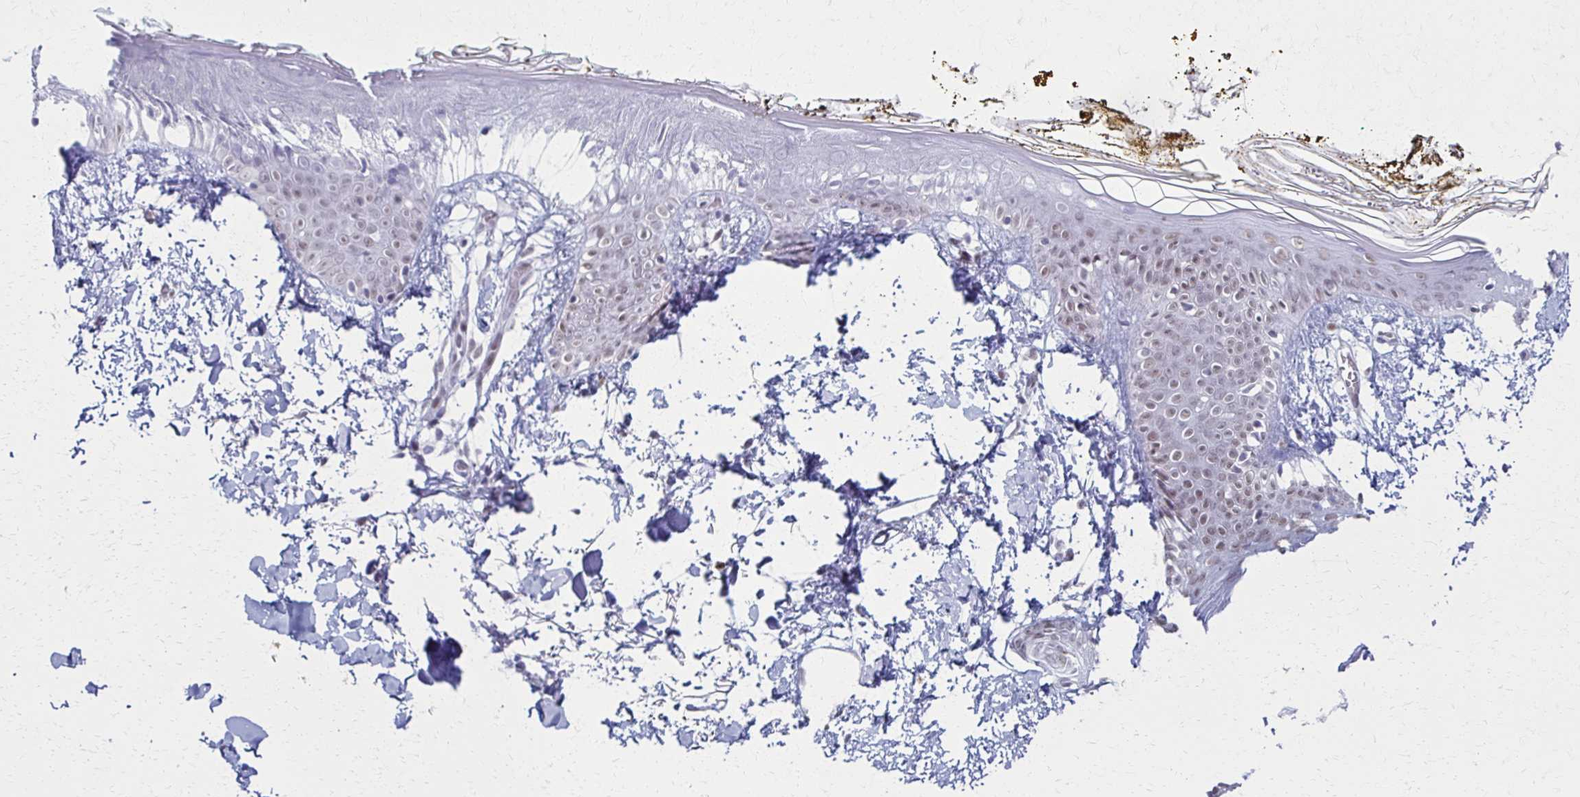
{"staining": {"intensity": "weak", "quantity": "25%-75%", "location": "nuclear"}, "tissue": "skin", "cell_type": "Fibroblasts", "image_type": "normal", "snomed": [{"axis": "morphology", "description": "Normal tissue, NOS"}, {"axis": "topography", "description": "Skin"}], "caption": "Immunohistochemical staining of normal skin displays weak nuclear protein staining in about 25%-75% of fibroblasts.", "gene": "IRF7", "patient": {"sex": "female", "age": 34}}